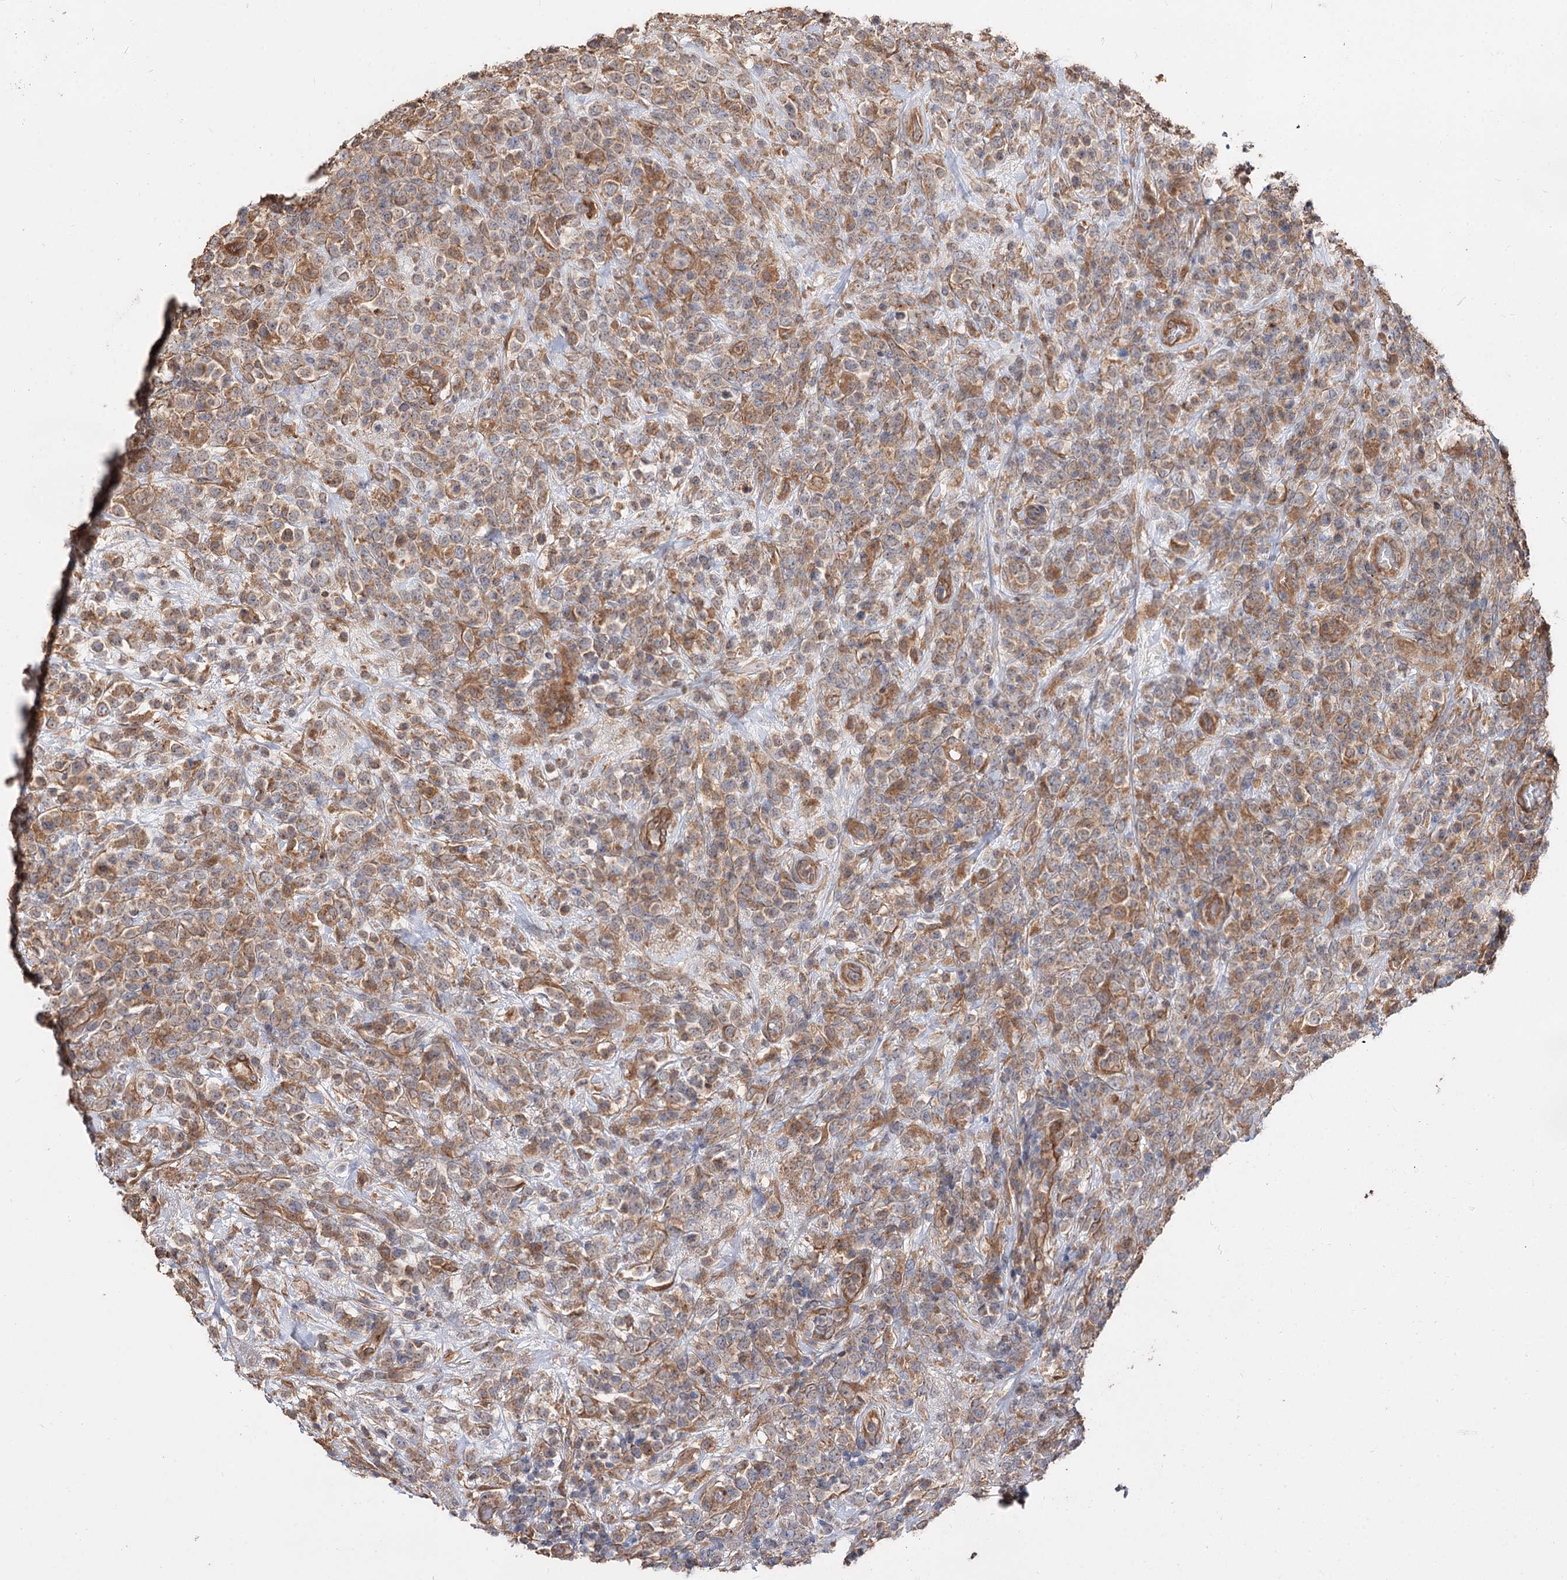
{"staining": {"intensity": "moderate", "quantity": "<25%", "location": "cytoplasmic/membranous"}, "tissue": "lymphoma", "cell_type": "Tumor cells", "image_type": "cancer", "snomed": [{"axis": "morphology", "description": "Malignant lymphoma, non-Hodgkin's type, High grade"}, {"axis": "topography", "description": "Colon"}], "caption": "Immunohistochemical staining of lymphoma demonstrates moderate cytoplasmic/membranous protein staining in approximately <25% of tumor cells. The staining is performed using DAB (3,3'-diaminobenzidine) brown chromogen to label protein expression. The nuclei are counter-stained blue using hematoxylin.", "gene": "SPART", "patient": {"sex": "female", "age": 53}}